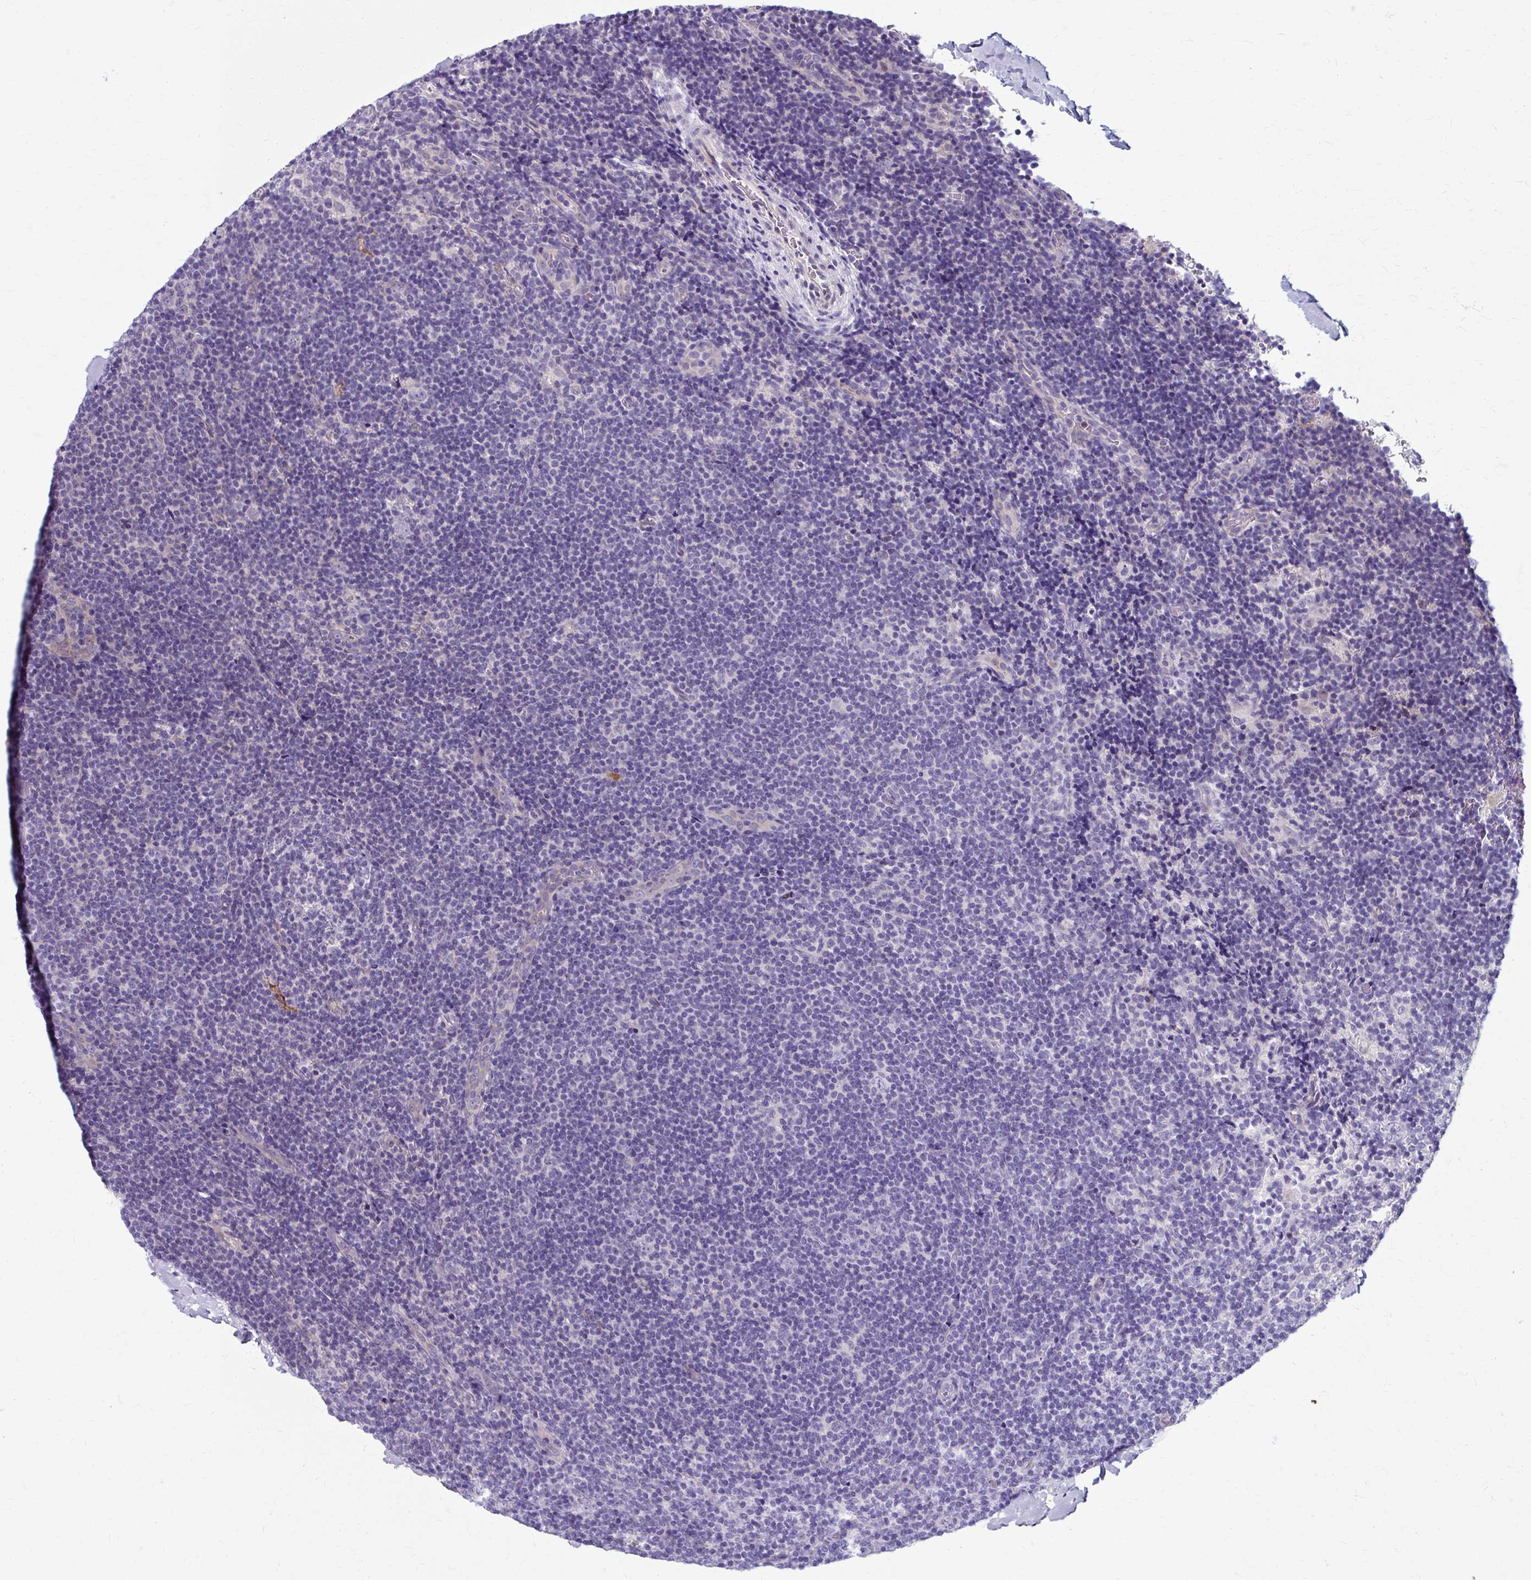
{"staining": {"intensity": "negative", "quantity": "none", "location": "none"}, "tissue": "lymphoma", "cell_type": "Tumor cells", "image_type": "cancer", "snomed": [{"axis": "morphology", "description": "Hodgkin's disease, NOS"}, {"axis": "topography", "description": "Lymph node"}], "caption": "Immunohistochemistry of lymphoma exhibits no expression in tumor cells. (Immunohistochemistry (ihc), brightfield microscopy, high magnification).", "gene": "ZNF555", "patient": {"sex": "female", "age": 57}}